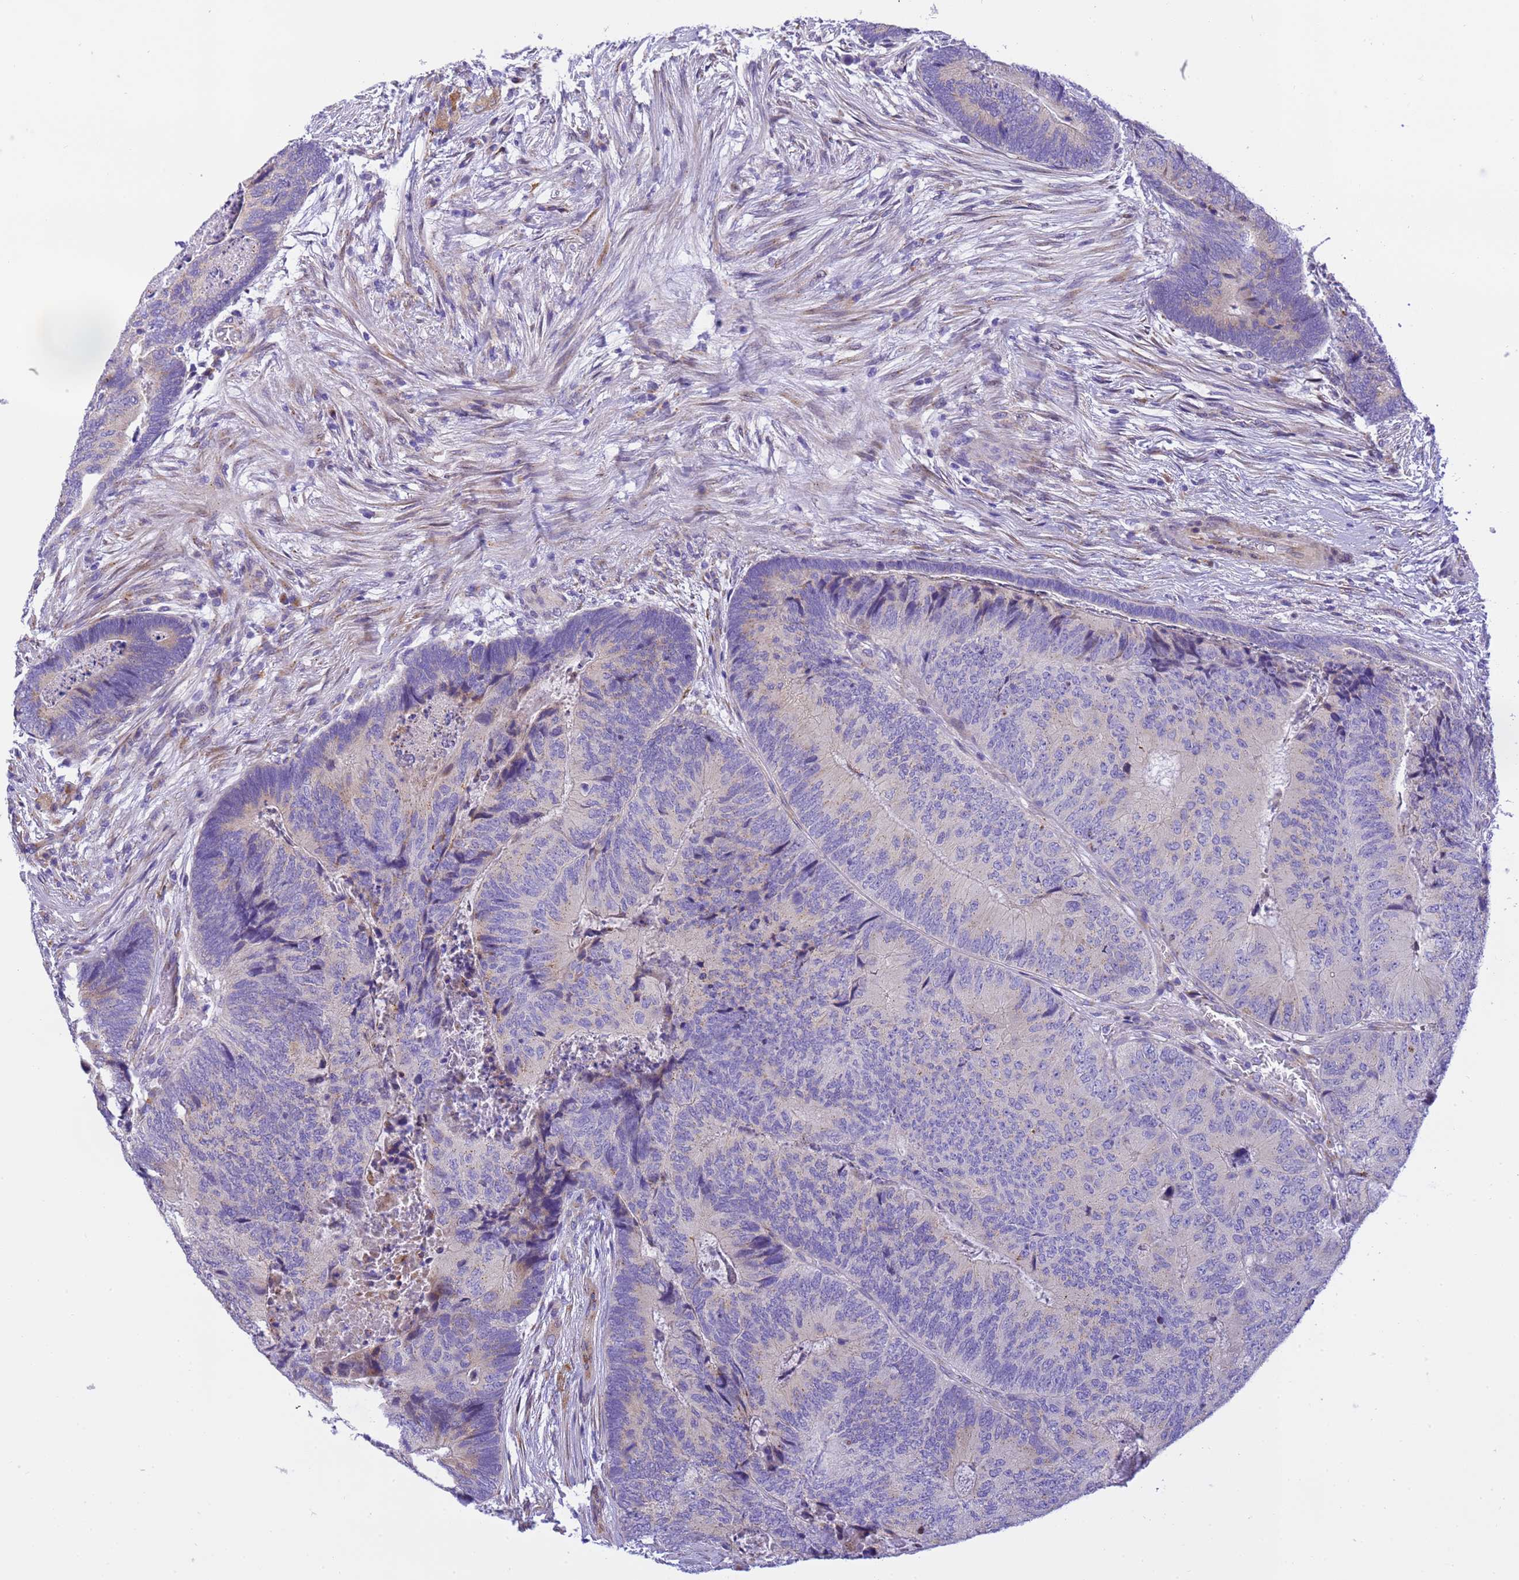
{"staining": {"intensity": "weak", "quantity": "<25%", "location": "cytoplasmic/membranous"}, "tissue": "colorectal cancer", "cell_type": "Tumor cells", "image_type": "cancer", "snomed": [{"axis": "morphology", "description": "Adenocarcinoma, NOS"}, {"axis": "topography", "description": "Colon"}], "caption": "IHC of colorectal cancer reveals no positivity in tumor cells.", "gene": "RHBDD3", "patient": {"sex": "female", "age": 67}}